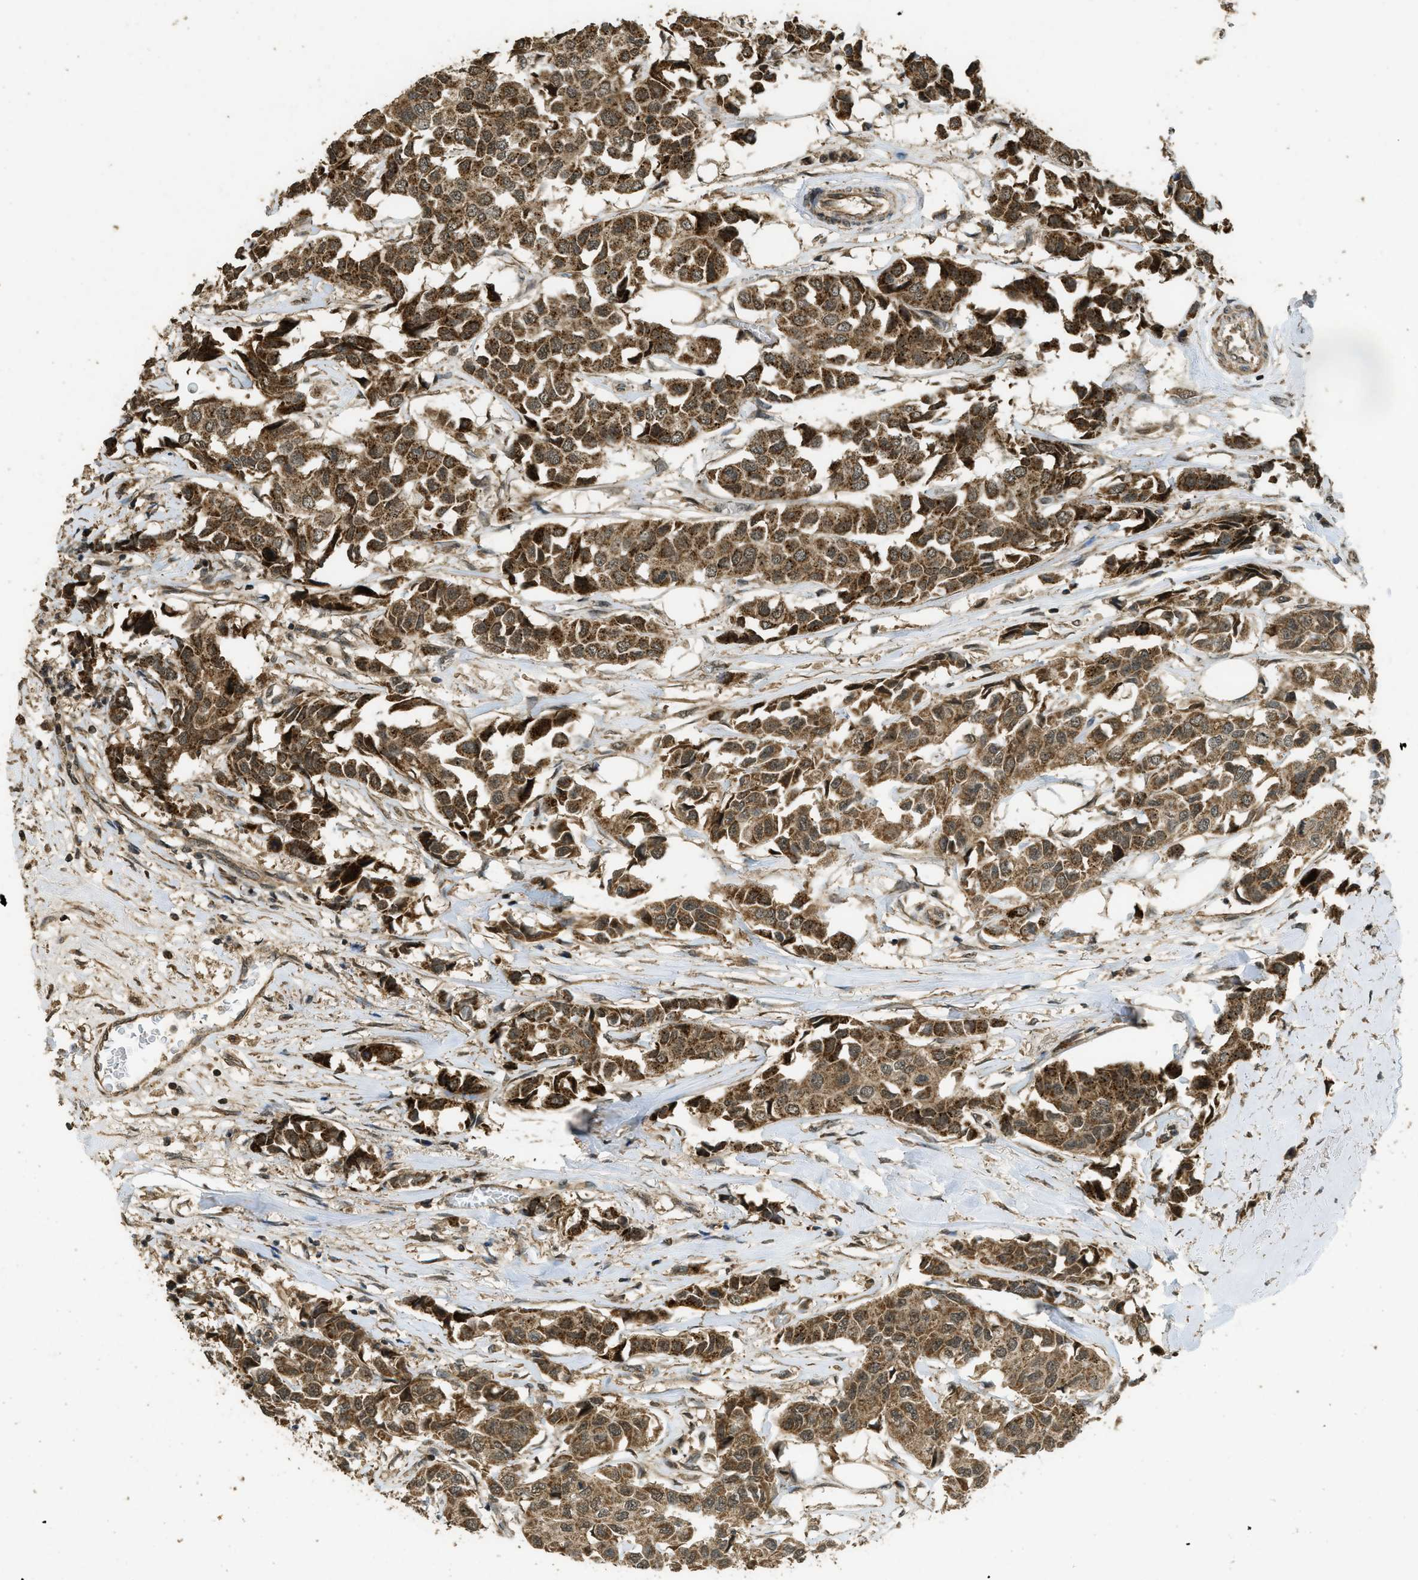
{"staining": {"intensity": "strong", "quantity": ">75%", "location": "cytoplasmic/membranous"}, "tissue": "breast cancer", "cell_type": "Tumor cells", "image_type": "cancer", "snomed": [{"axis": "morphology", "description": "Duct carcinoma"}, {"axis": "topography", "description": "Breast"}], "caption": "Protein analysis of intraductal carcinoma (breast) tissue reveals strong cytoplasmic/membranous positivity in approximately >75% of tumor cells.", "gene": "CTPS1", "patient": {"sex": "female", "age": 80}}